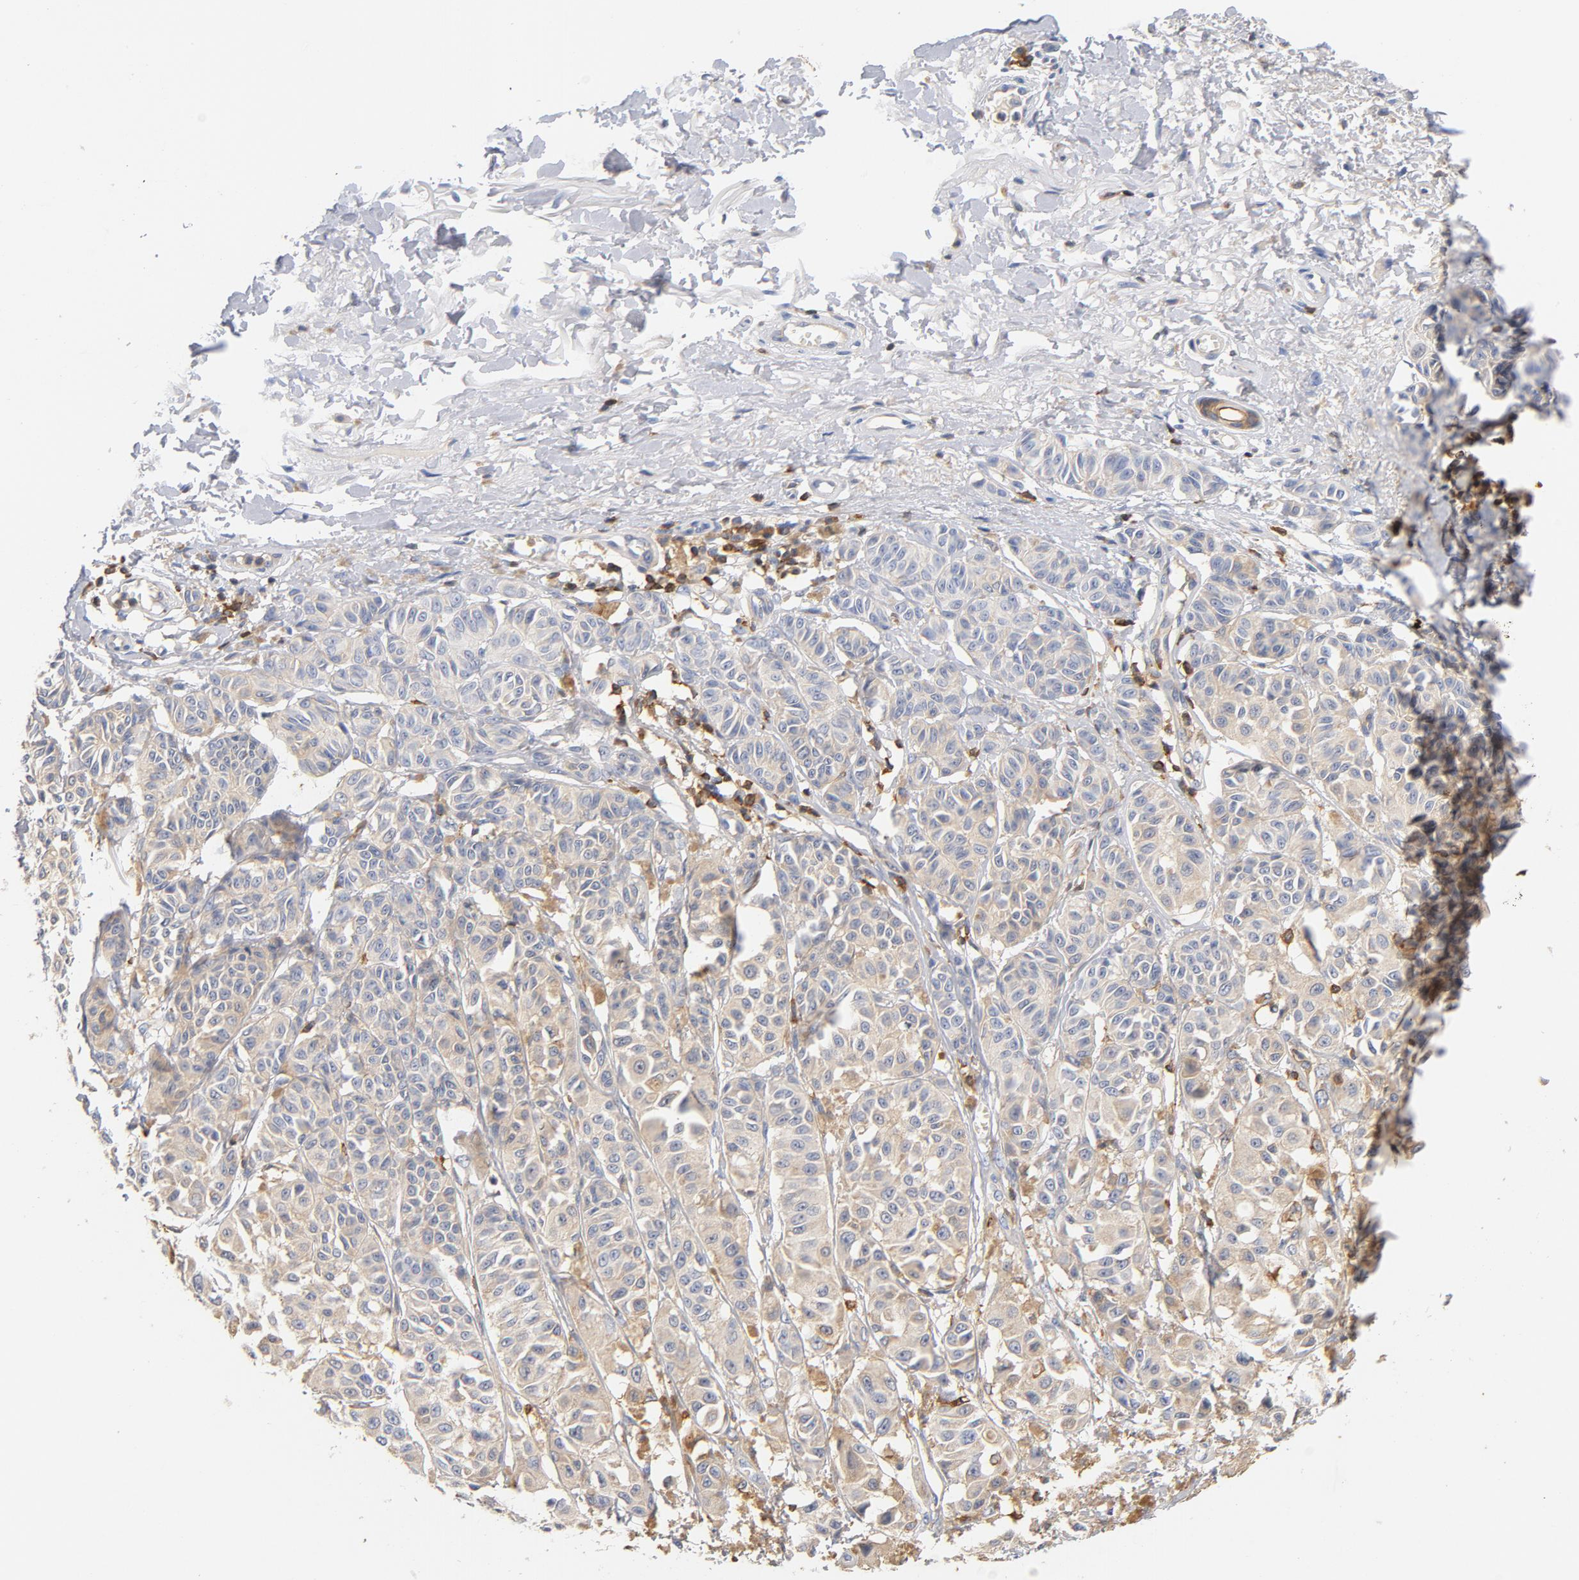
{"staining": {"intensity": "weak", "quantity": ">75%", "location": "cytoplasmic/membranous"}, "tissue": "melanoma", "cell_type": "Tumor cells", "image_type": "cancer", "snomed": [{"axis": "morphology", "description": "Malignant melanoma, NOS"}, {"axis": "topography", "description": "Skin"}], "caption": "Immunohistochemistry (IHC) (DAB (3,3'-diaminobenzidine)) staining of human melanoma demonstrates weak cytoplasmic/membranous protein positivity in approximately >75% of tumor cells.", "gene": "EZR", "patient": {"sex": "male", "age": 76}}